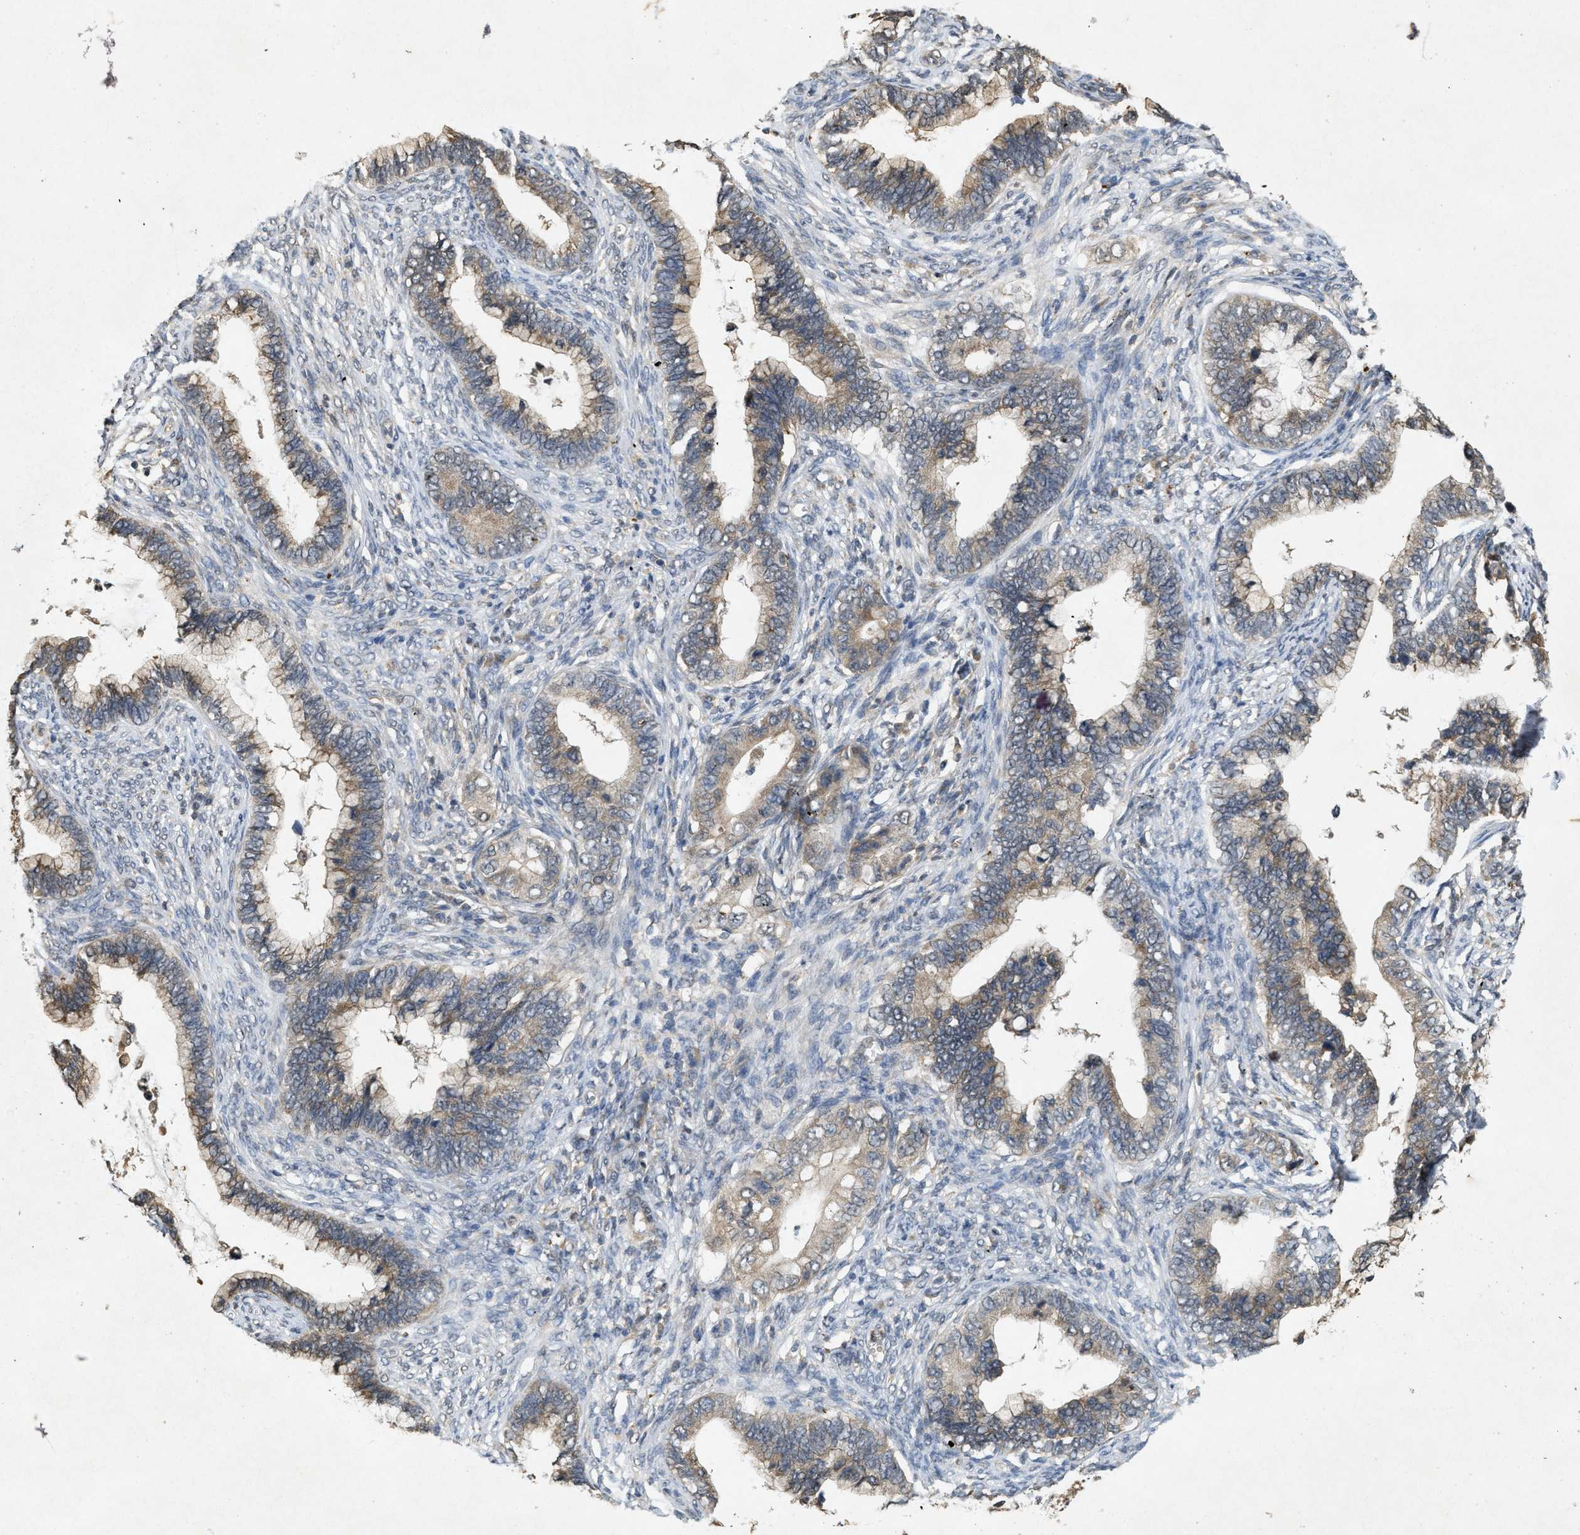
{"staining": {"intensity": "moderate", "quantity": ">75%", "location": "cytoplasmic/membranous"}, "tissue": "cervical cancer", "cell_type": "Tumor cells", "image_type": "cancer", "snomed": [{"axis": "morphology", "description": "Adenocarcinoma, NOS"}, {"axis": "topography", "description": "Cervix"}], "caption": "Cervical cancer stained with a brown dye demonstrates moderate cytoplasmic/membranous positive expression in about >75% of tumor cells.", "gene": "KIF21A", "patient": {"sex": "female", "age": 44}}